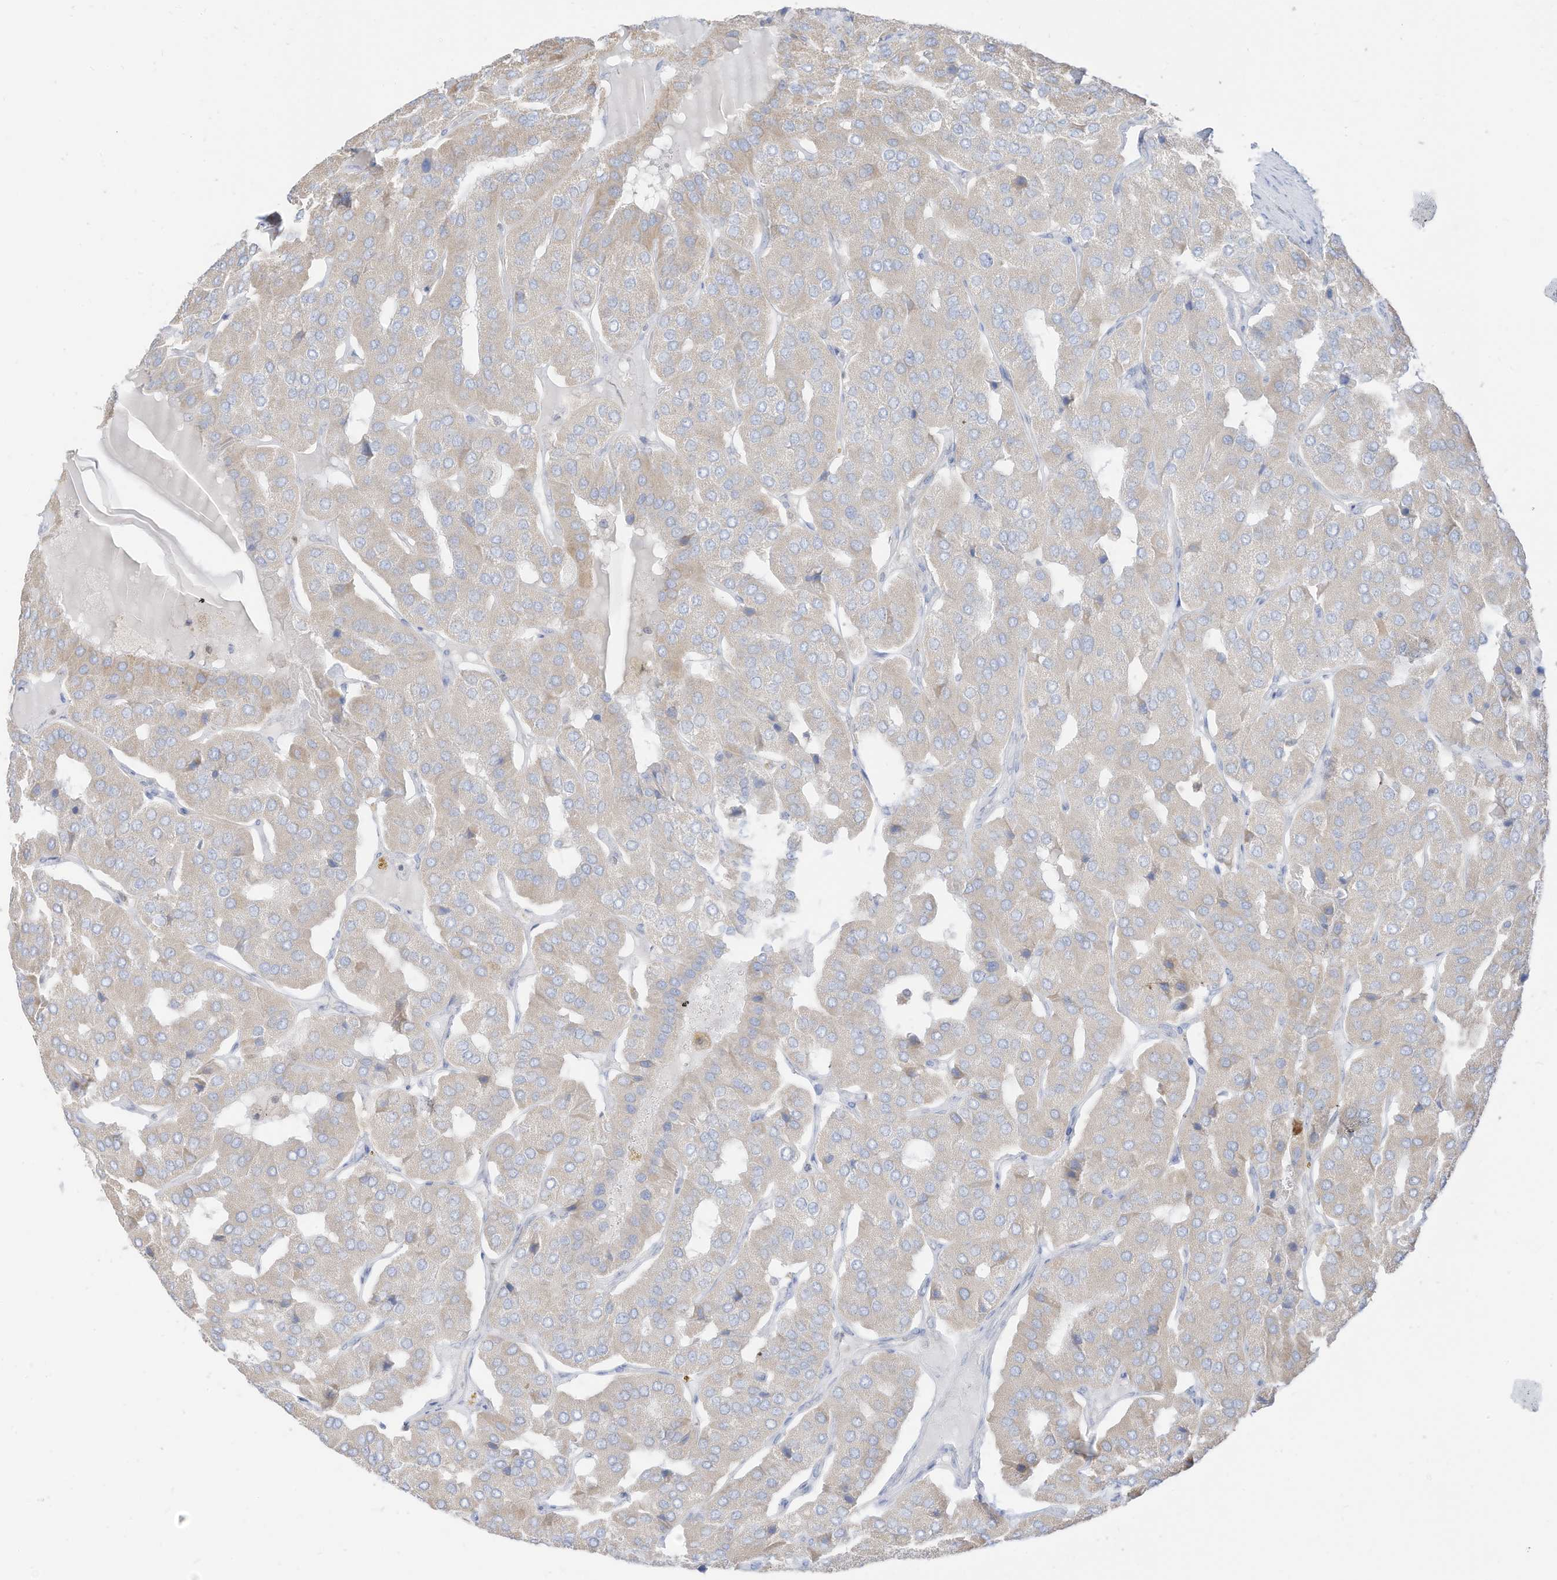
{"staining": {"intensity": "negative", "quantity": "none", "location": "none"}, "tissue": "parathyroid gland", "cell_type": "Glandular cells", "image_type": "normal", "snomed": [{"axis": "morphology", "description": "Normal tissue, NOS"}, {"axis": "morphology", "description": "Adenoma, NOS"}, {"axis": "topography", "description": "Parathyroid gland"}], "caption": "High power microscopy image of an IHC micrograph of normal parathyroid gland, revealing no significant staining in glandular cells.", "gene": "ETHE1", "patient": {"sex": "female", "age": 86}}